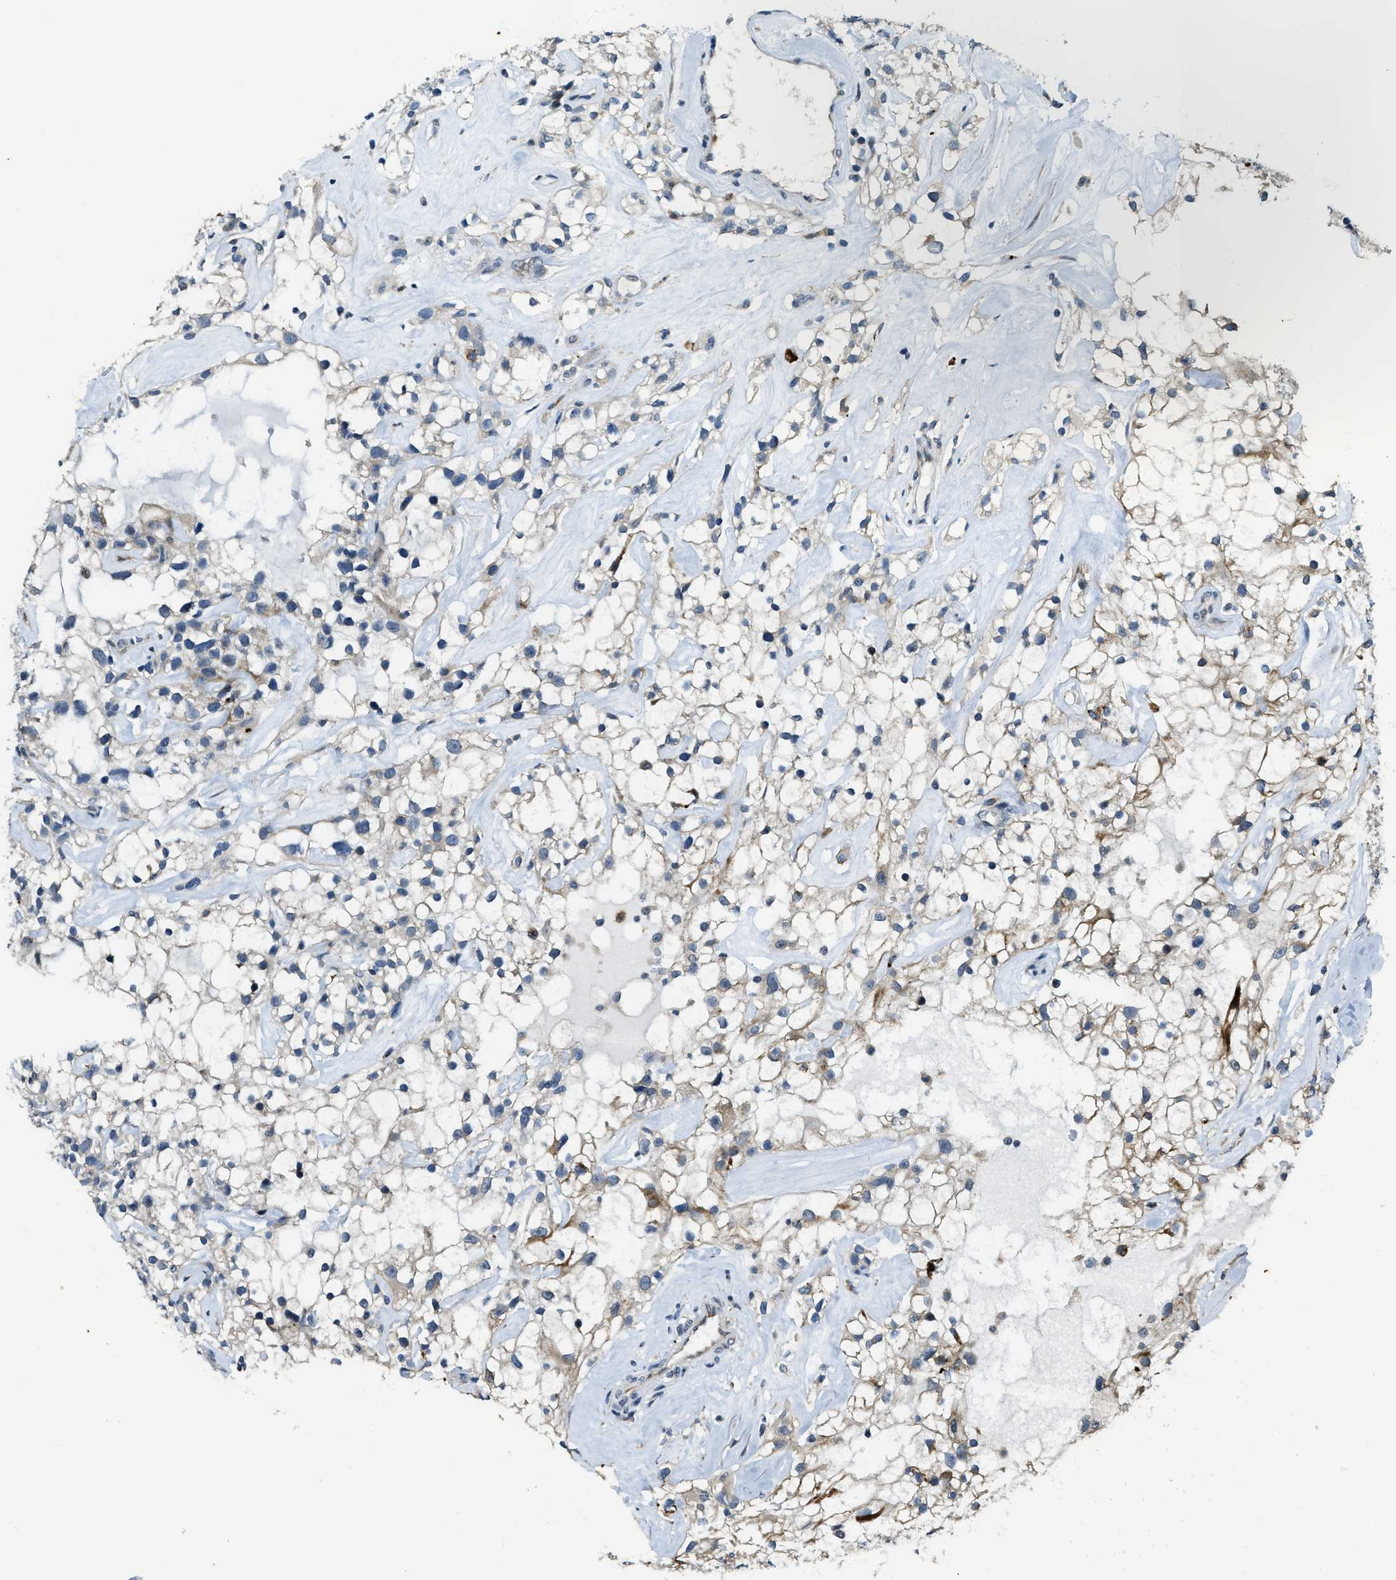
{"staining": {"intensity": "moderate", "quantity": "<25%", "location": "cytoplasmic/membranous"}, "tissue": "renal cancer", "cell_type": "Tumor cells", "image_type": "cancer", "snomed": [{"axis": "morphology", "description": "Adenocarcinoma, NOS"}, {"axis": "topography", "description": "Kidney"}], "caption": "The micrograph reveals a brown stain indicating the presence of a protein in the cytoplasmic/membranous of tumor cells in renal adenocarcinoma.", "gene": "HERC2", "patient": {"sex": "female", "age": 60}}